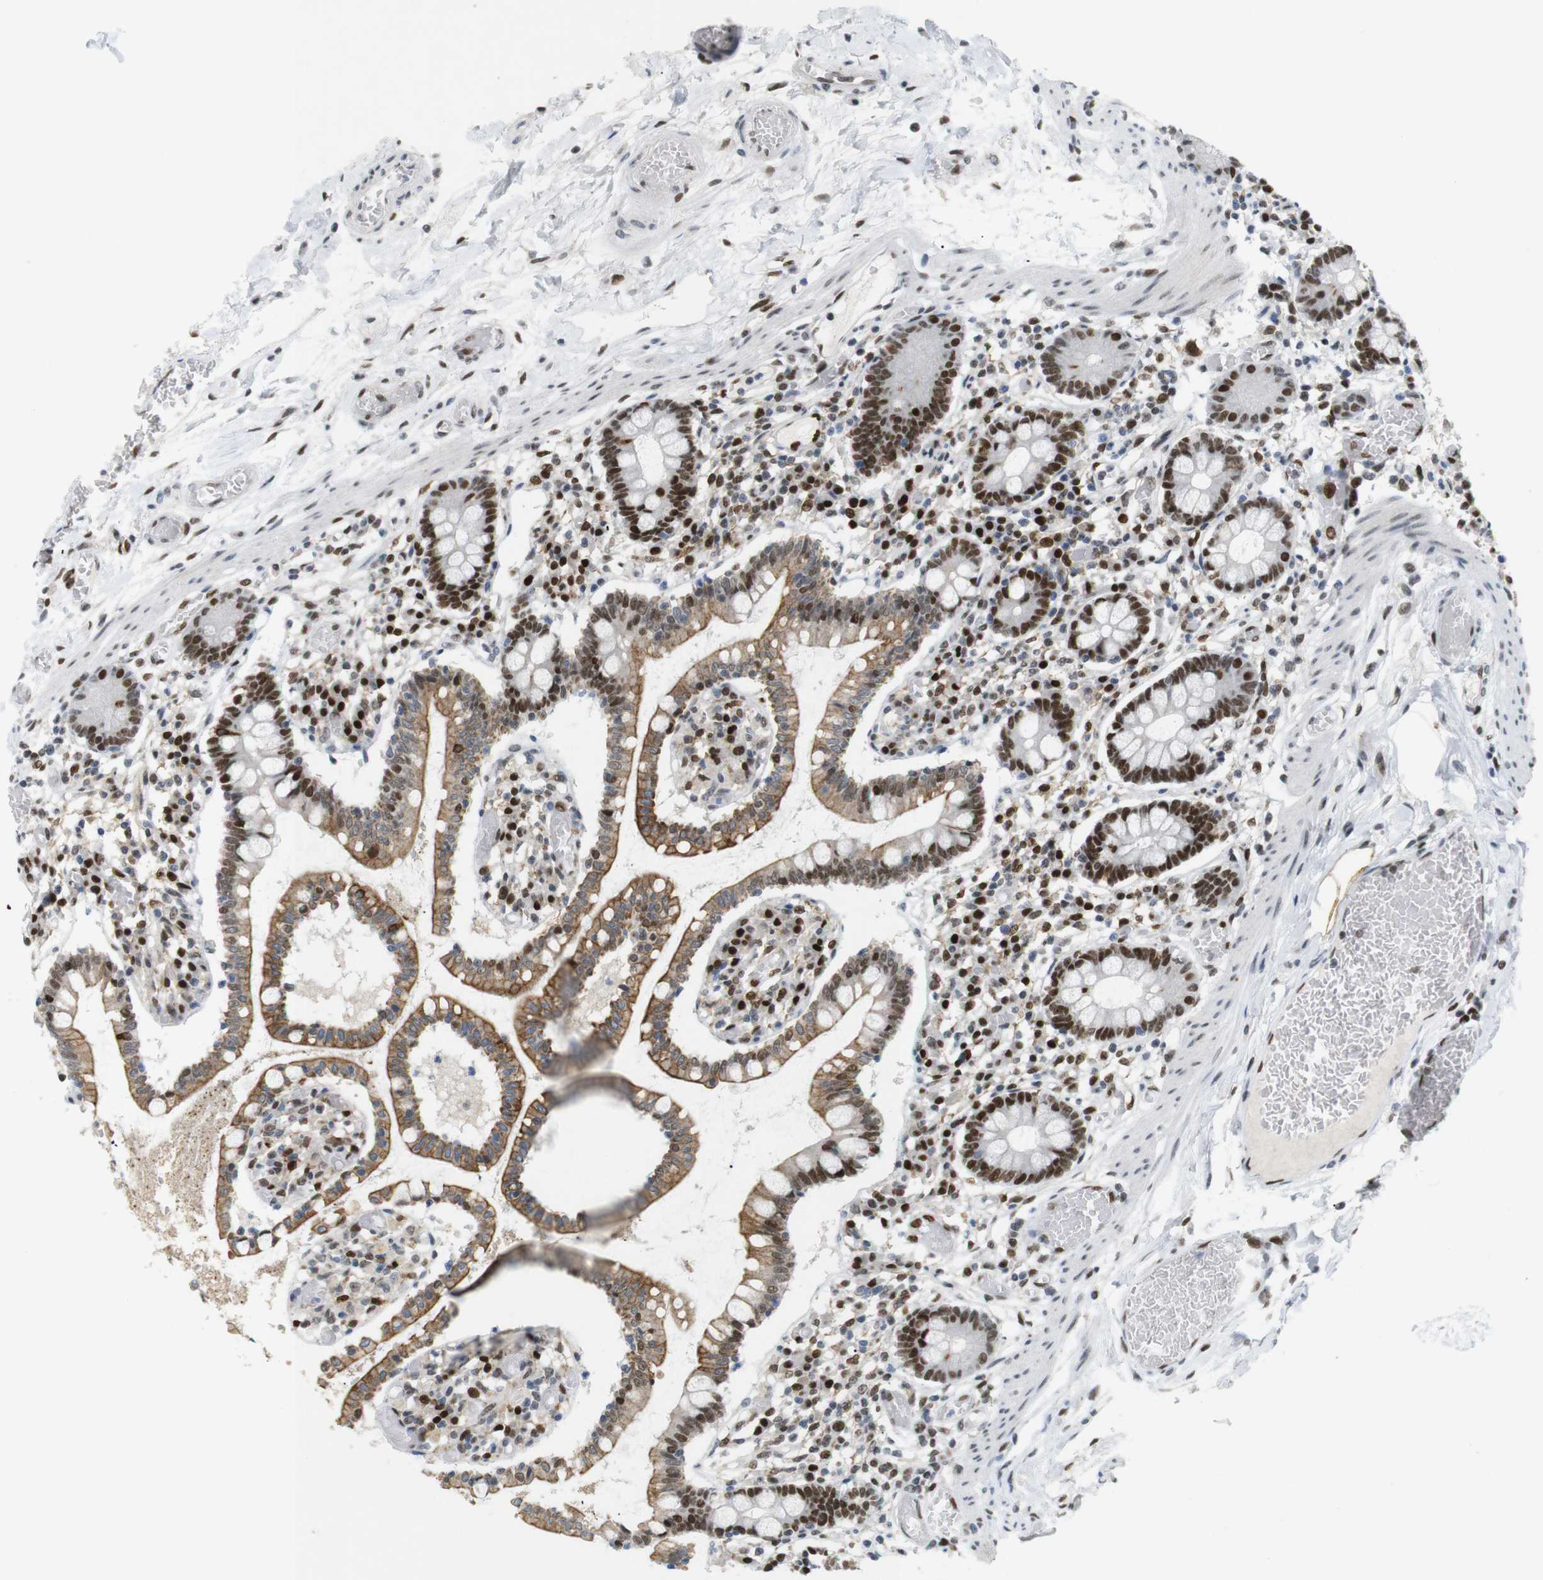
{"staining": {"intensity": "strong", "quantity": ">75%", "location": "cytoplasmic/membranous,nuclear"}, "tissue": "small intestine", "cell_type": "Glandular cells", "image_type": "normal", "snomed": [{"axis": "morphology", "description": "Normal tissue, NOS"}, {"axis": "topography", "description": "Small intestine"}], "caption": "A photomicrograph showing strong cytoplasmic/membranous,nuclear staining in about >75% of glandular cells in unremarkable small intestine, as visualized by brown immunohistochemical staining.", "gene": "RIOX2", "patient": {"sex": "female", "age": 61}}